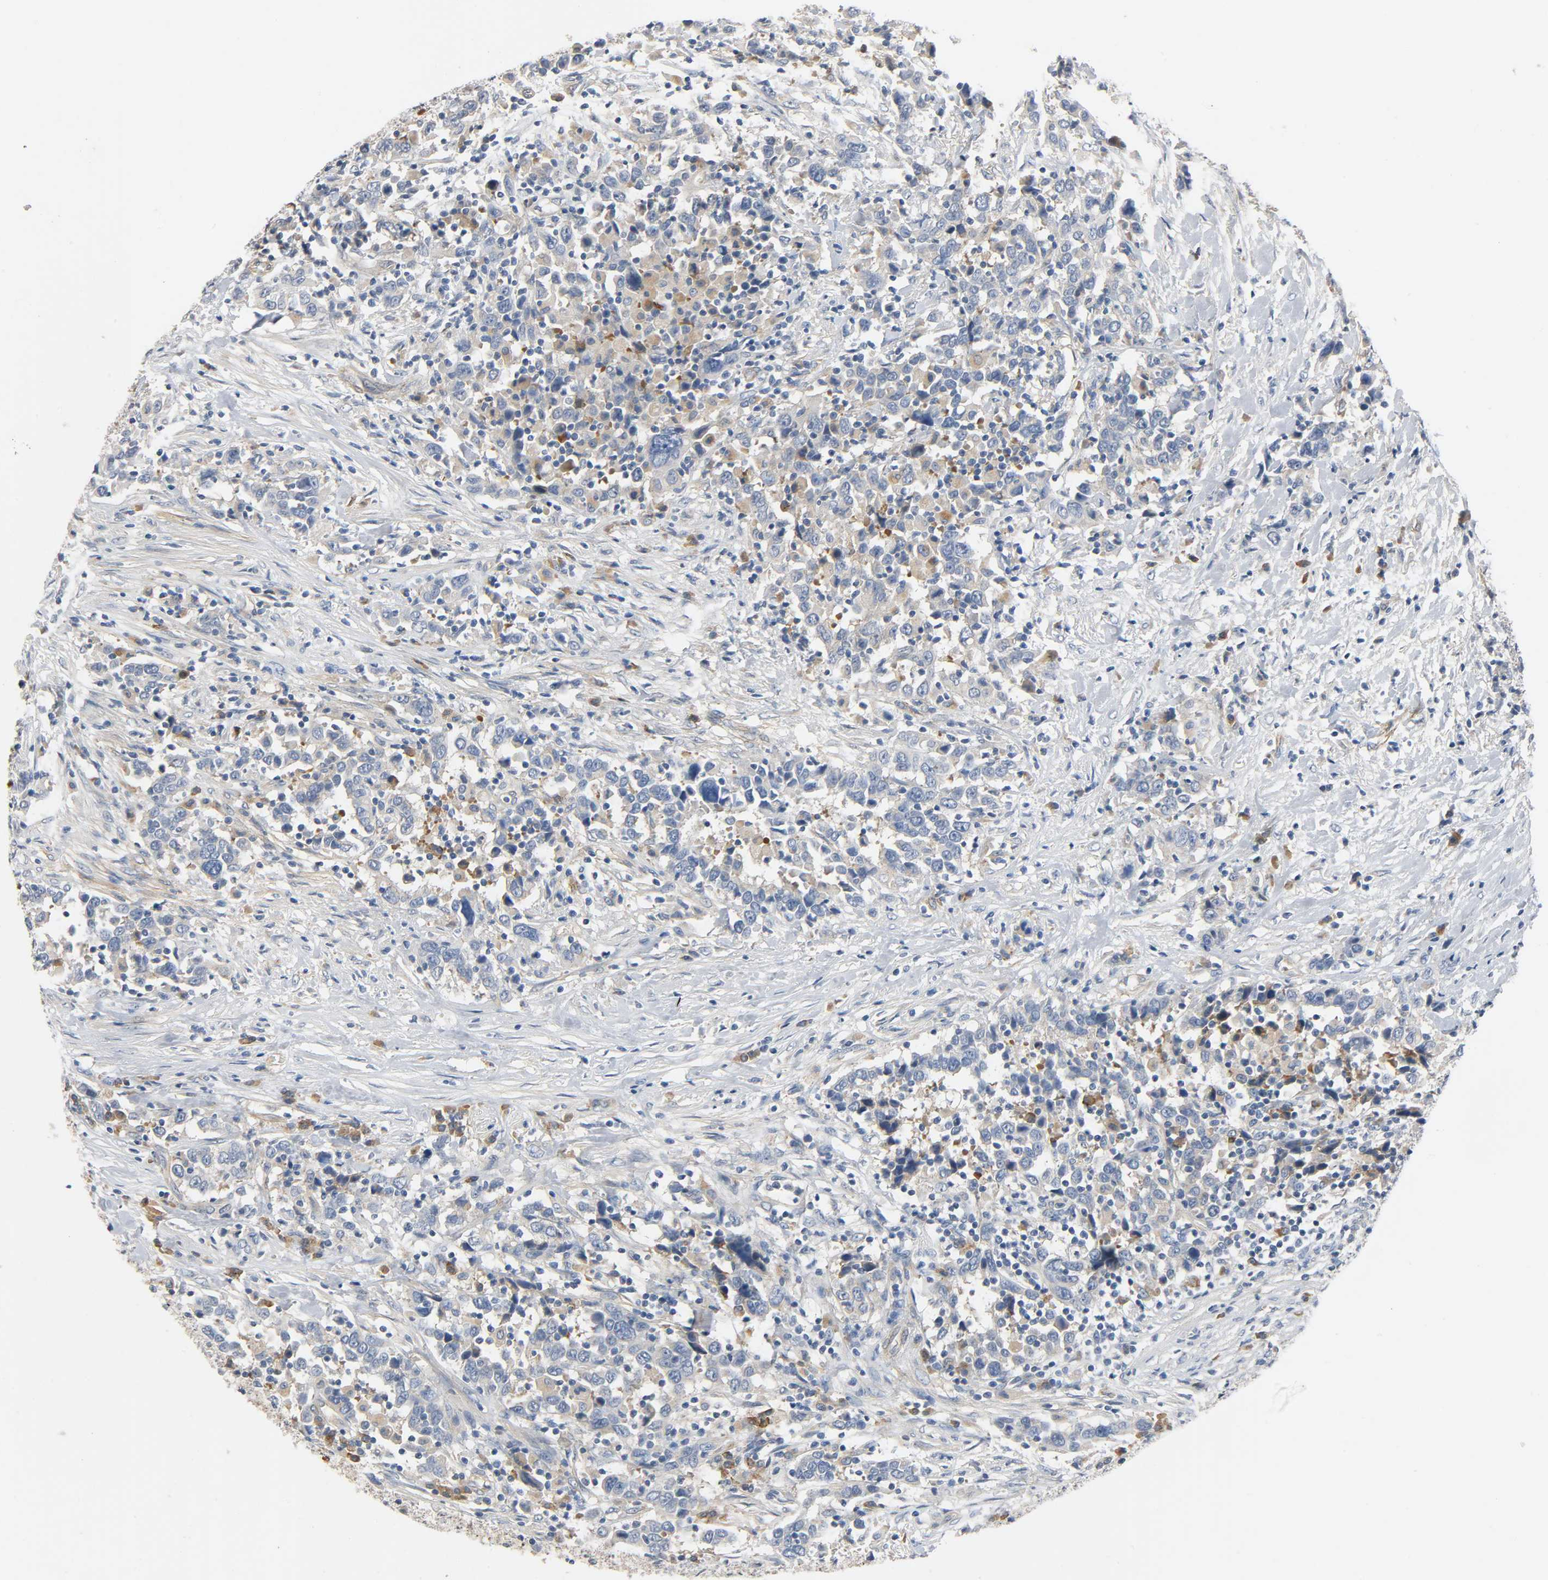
{"staining": {"intensity": "weak", "quantity": "25%-75%", "location": "cytoplasmic/membranous"}, "tissue": "urothelial cancer", "cell_type": "Tumor cells", "image_type": "cancer", "snomed": [{"axis": "morphology", "description": "Urothelial carcinoma, High grade"}, {"axis": "topography", "description": "Urinary bladder"}], "caption": "The micrograph displays immunohistochemical staining of urothelial carcinoma (high-grade). There is weak cytoplasmic/membranous positivity is identified in approximately 25%-75% of tumor cells. The staining was performed using DAB to visualize the protein expression in brown, while the nuclei were stained in blue with hematoxylin (Magnification: 20x).", "gene": "ARPC1A", "patient": {"sex": "male", "age": 61}}